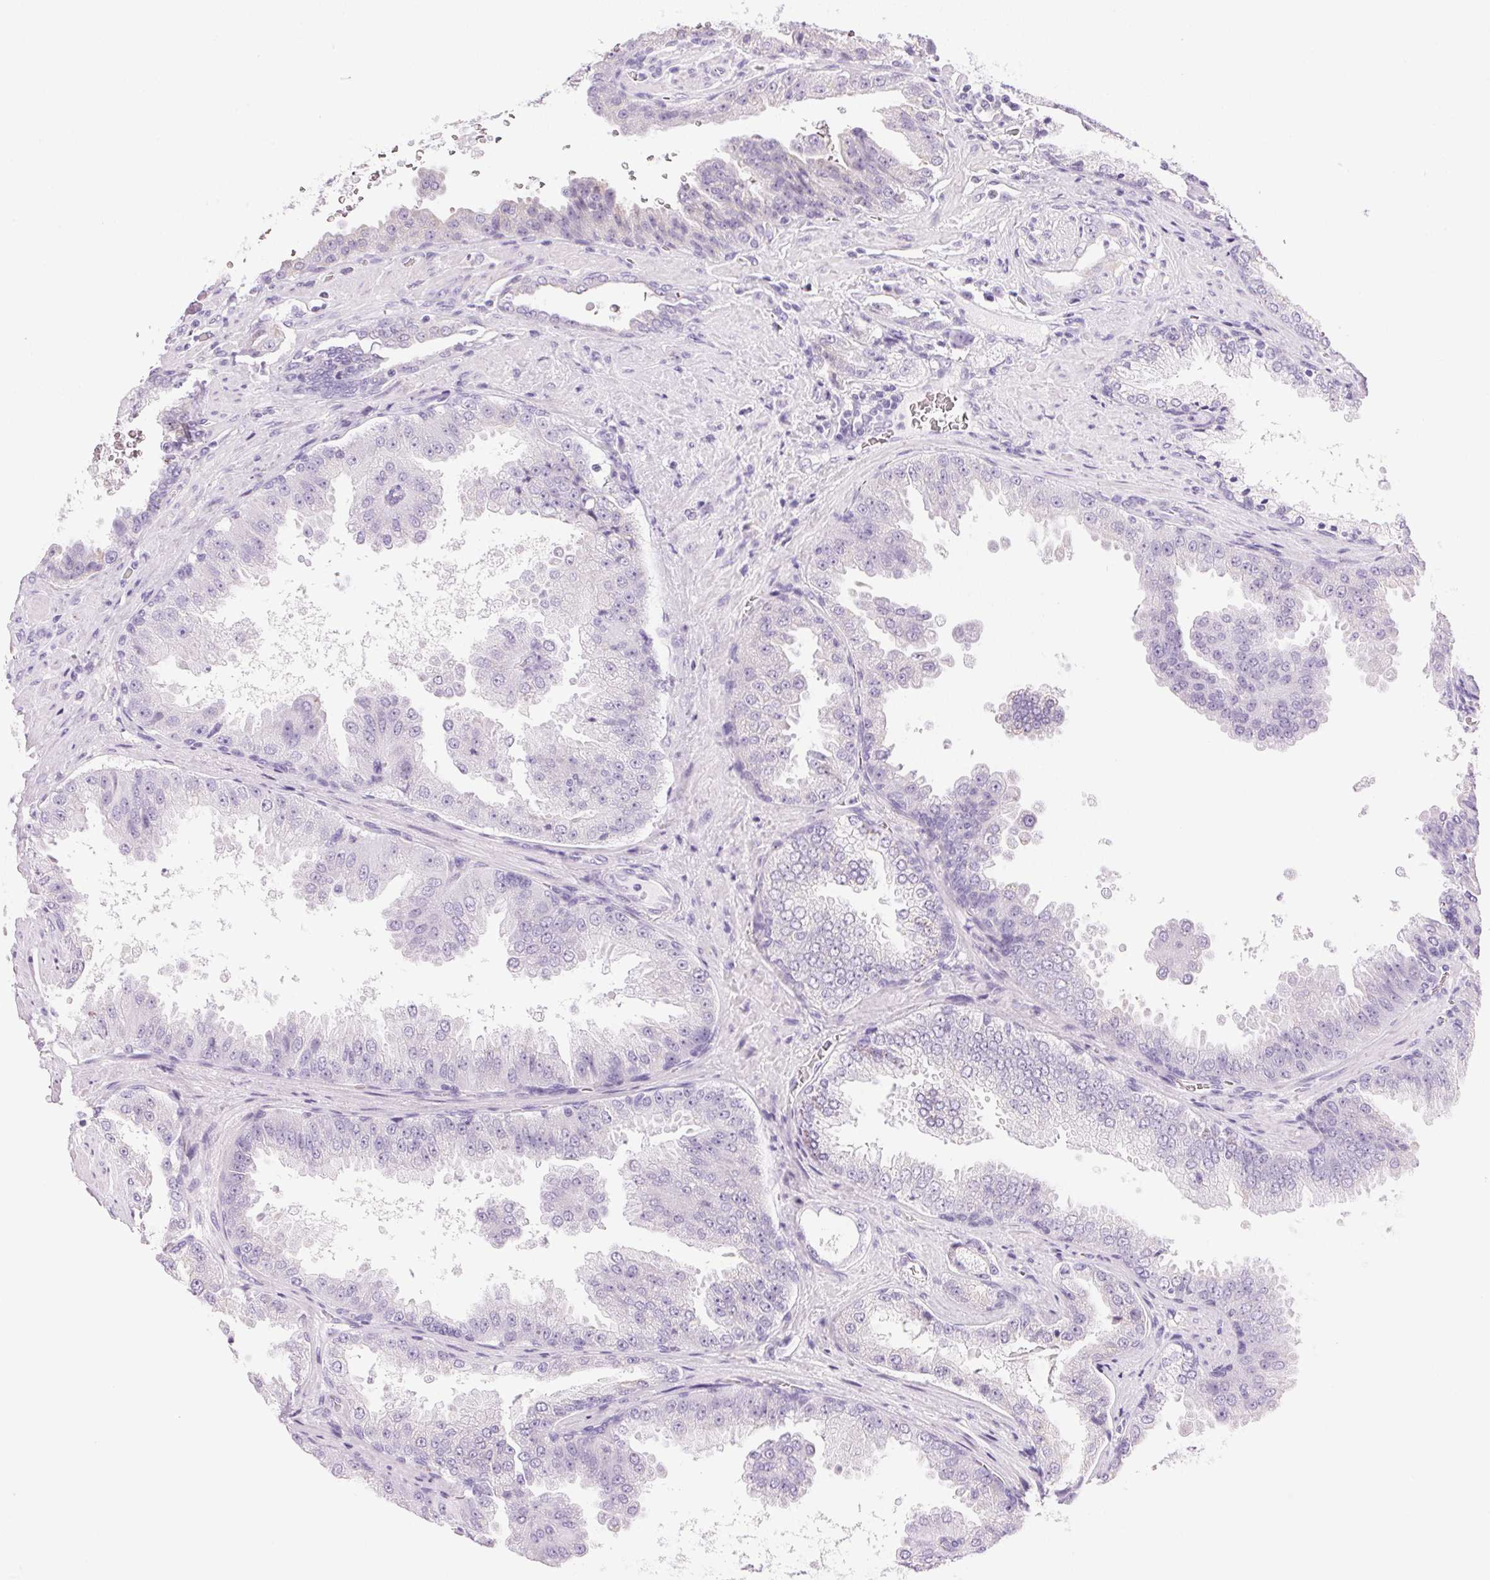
{"staining": {"intensity": "negative", "quantity": "none", "location": "none"}, "tissue": "prostate cancer", "cell_type": "Tumor cells", "image_type": "cancer", "snomed": [{"axis": "morphology", "description": "Adenocarcinoma, Low grade"}, {"axis": "topography", "description": "Prostate"}], "caption": "This photomicrograph is of prostate cancer stained with immunohistochemistry (IHC) to label a protein in brown with the nuclei are counter-stained blue. There is no positivity in tumor cells.", "gene": "DHCR24", "patient": {"sex": "male", "age": 67}}